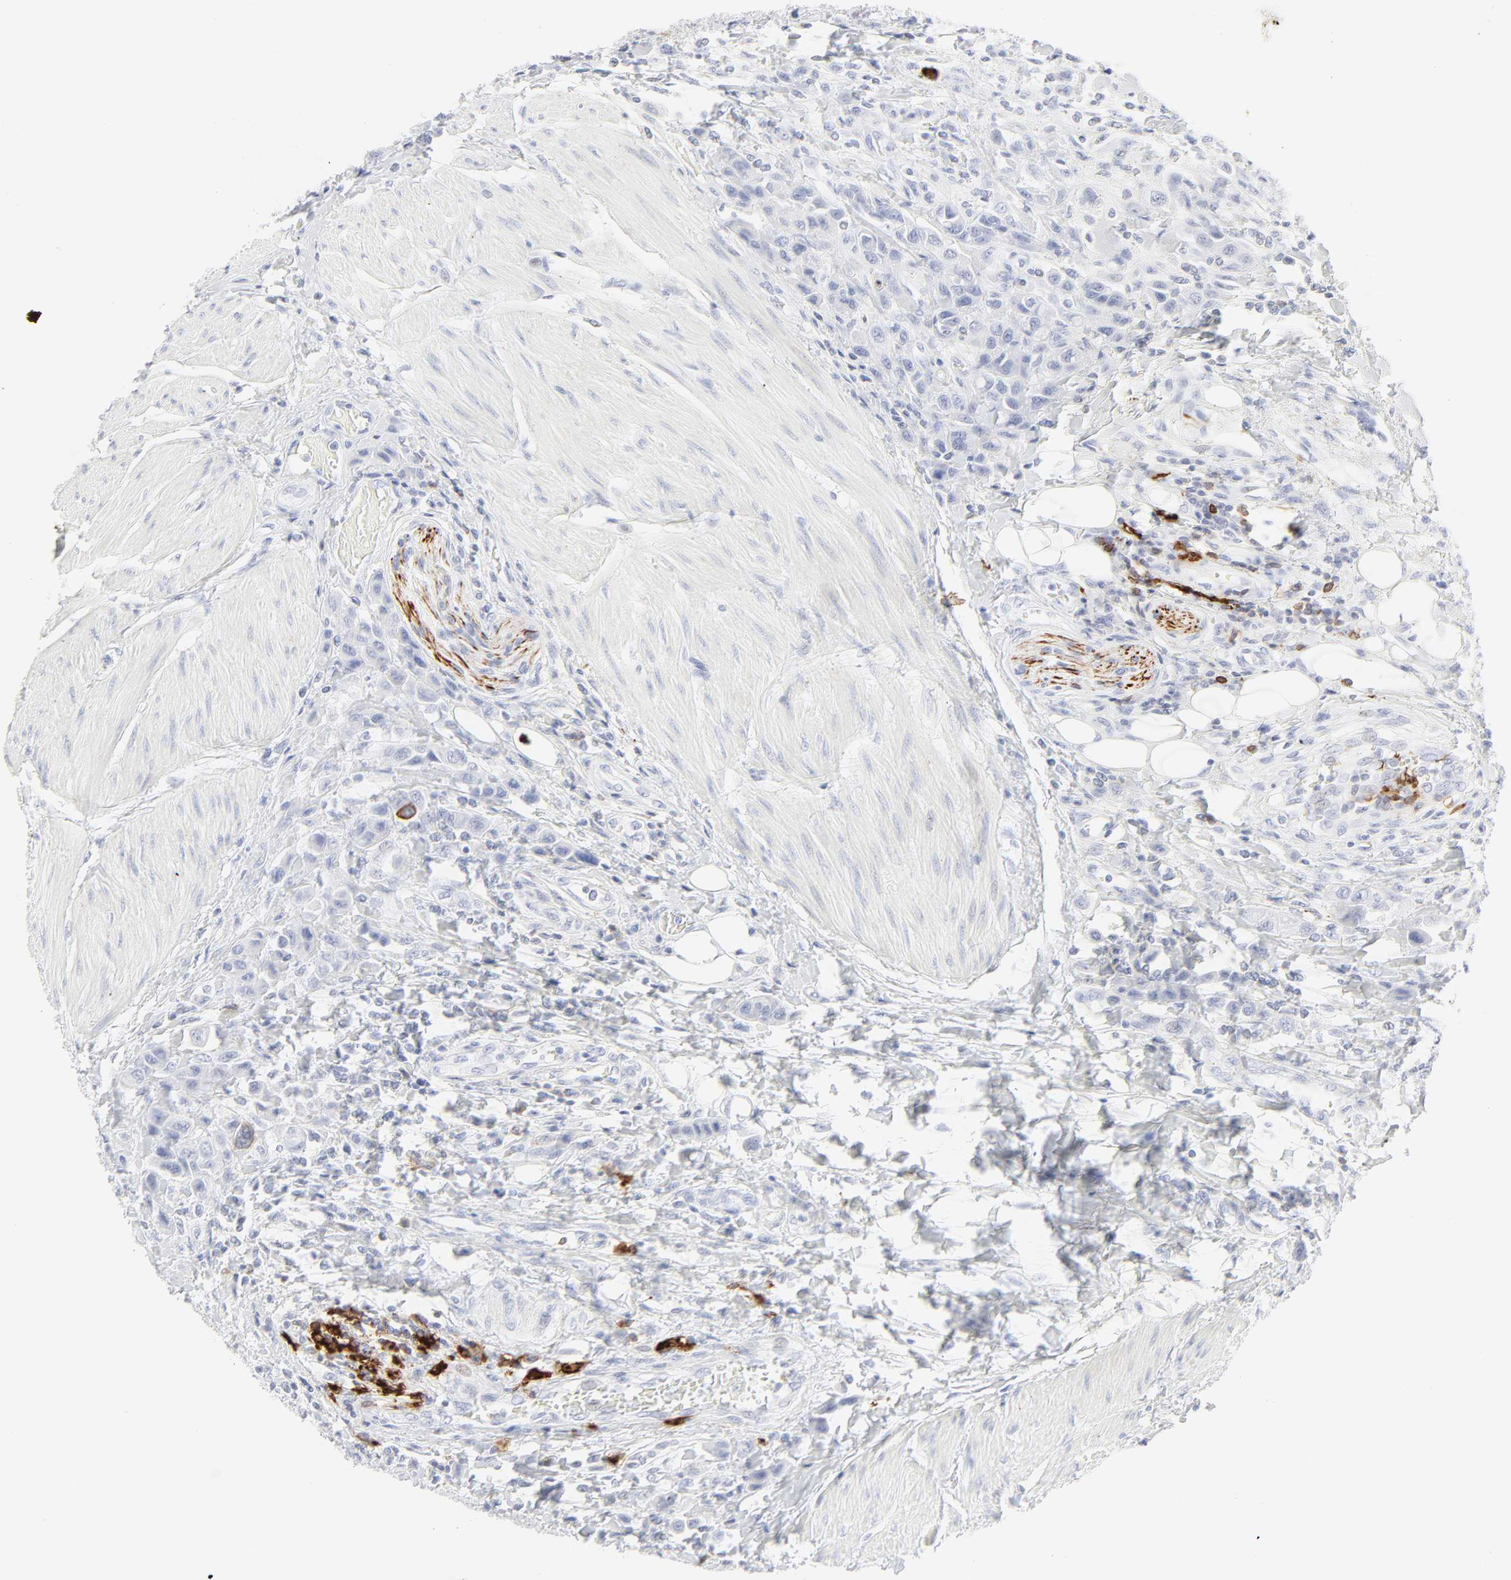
{"staining": {"intensity": "negative", "quantity": "none", "location": "none"}, "tissue": "urothelial cancer", "cell_type": "Tumor cells", "image_type": "cancer", "snomed": [{"axis": "morphology", "description": "Urothelial carcinoma, High grade"}, {"axis": "topography", "description": "Urinary bladder"}], "caption": "Immunohistochemical staining of human high-grade urothelial carcinoma reveals no significant staining in tumor cells.", "gene": "CCR7", "patient": {"sex": "male", "age": 50}}